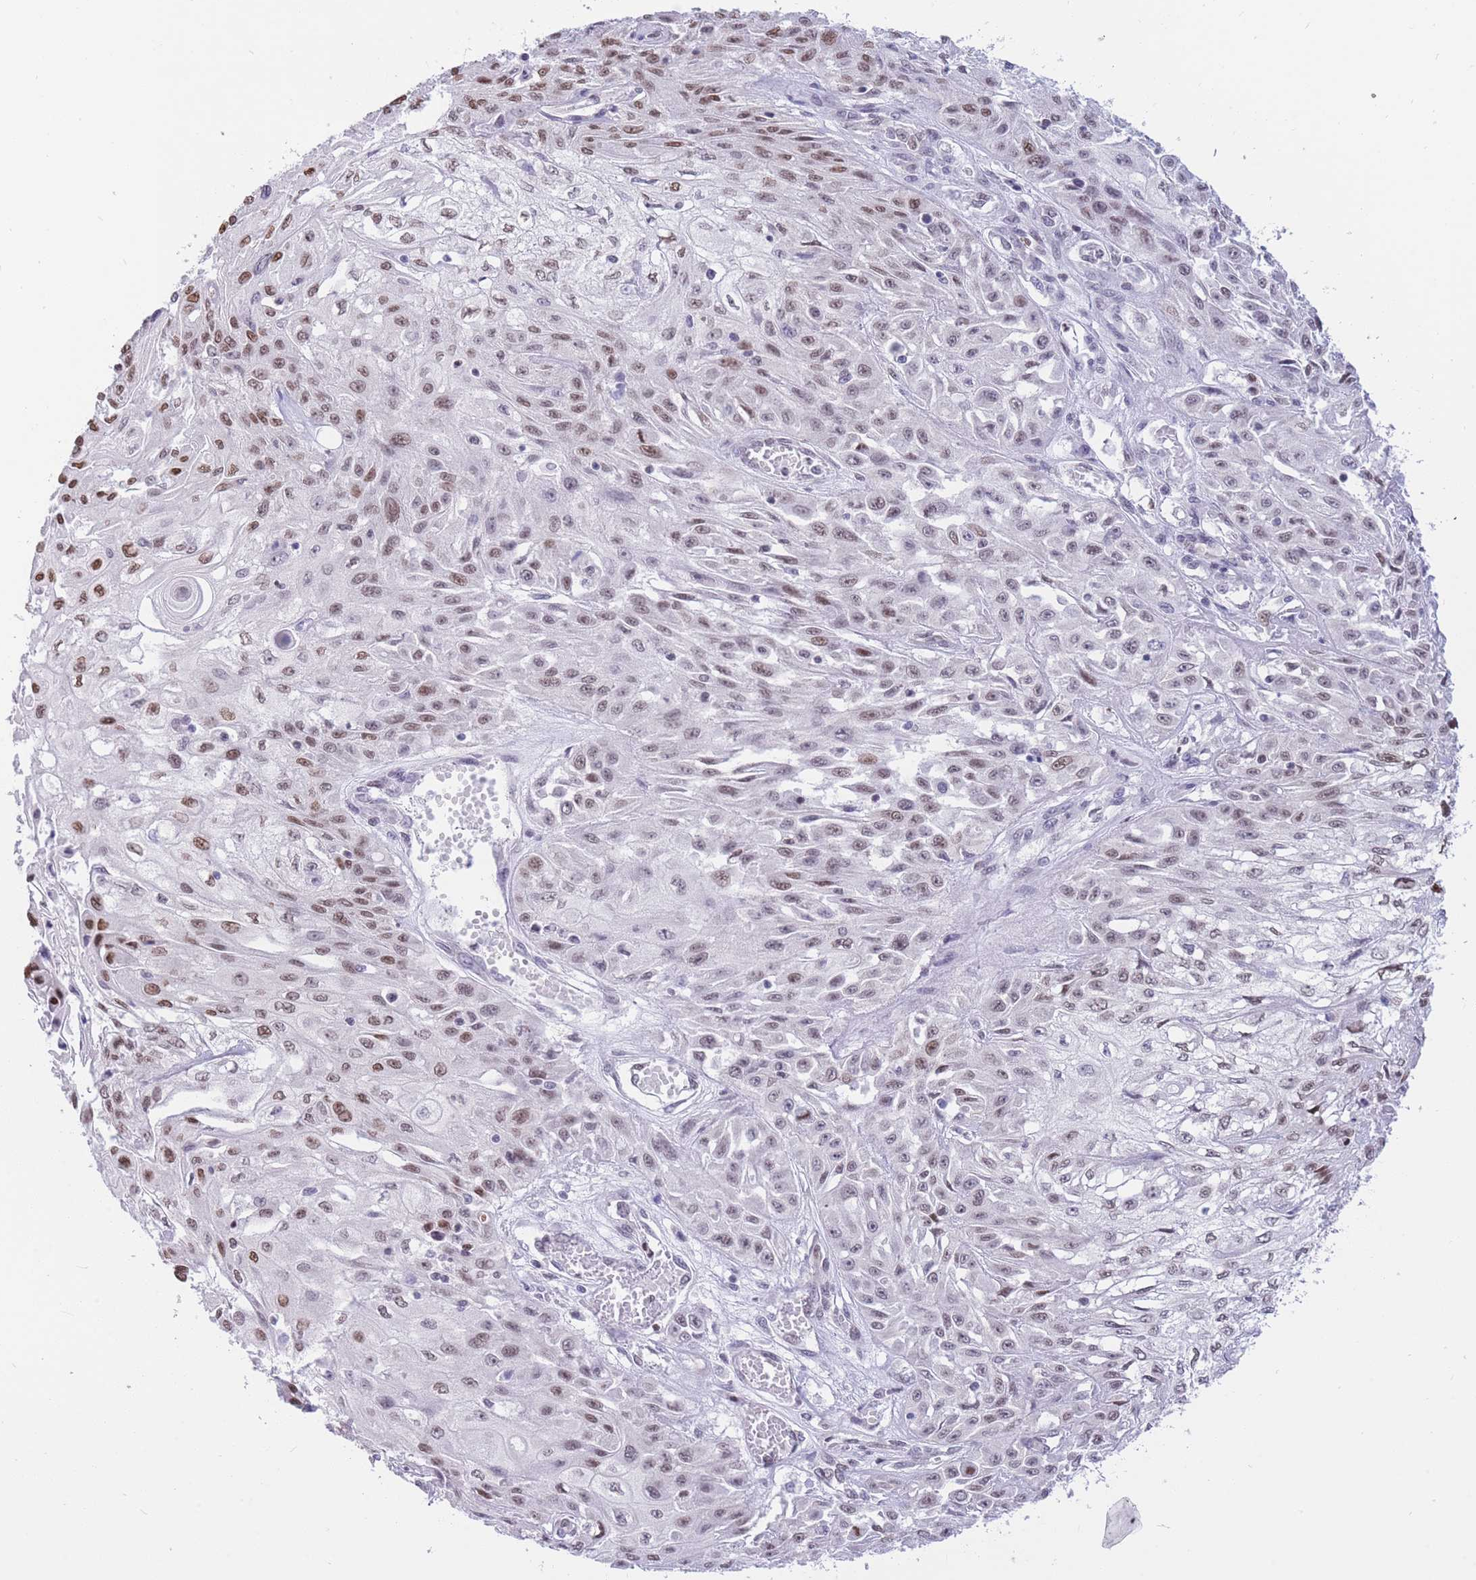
{"staining": {"intensity": "weak", "quantity": ">75%", "location": "nuclear"}, "tissue": "skin cancer", "cell_type": "Tumor cells", "image_type": "cancer", "snomed": [{"axis": "morphology", "description": "Squamous cell carcinoma, NOS"}, {"axis": "morphology", "description": "Squamous cell carcinoma, metastatic, NOS"}, {"axis": "topography", "description": "Skin"}, {"axis": "topography", "description": "Lymph node"}], "caption": "The micrograph displays immunohistochemical staining of skin cancer (metastatic squamous cell carcinoma). There is weak nuclear staining is seen in about >75% of tumor cells.", "gene": "HMGN1", "patient": {"sex": "male", "age": 75}}